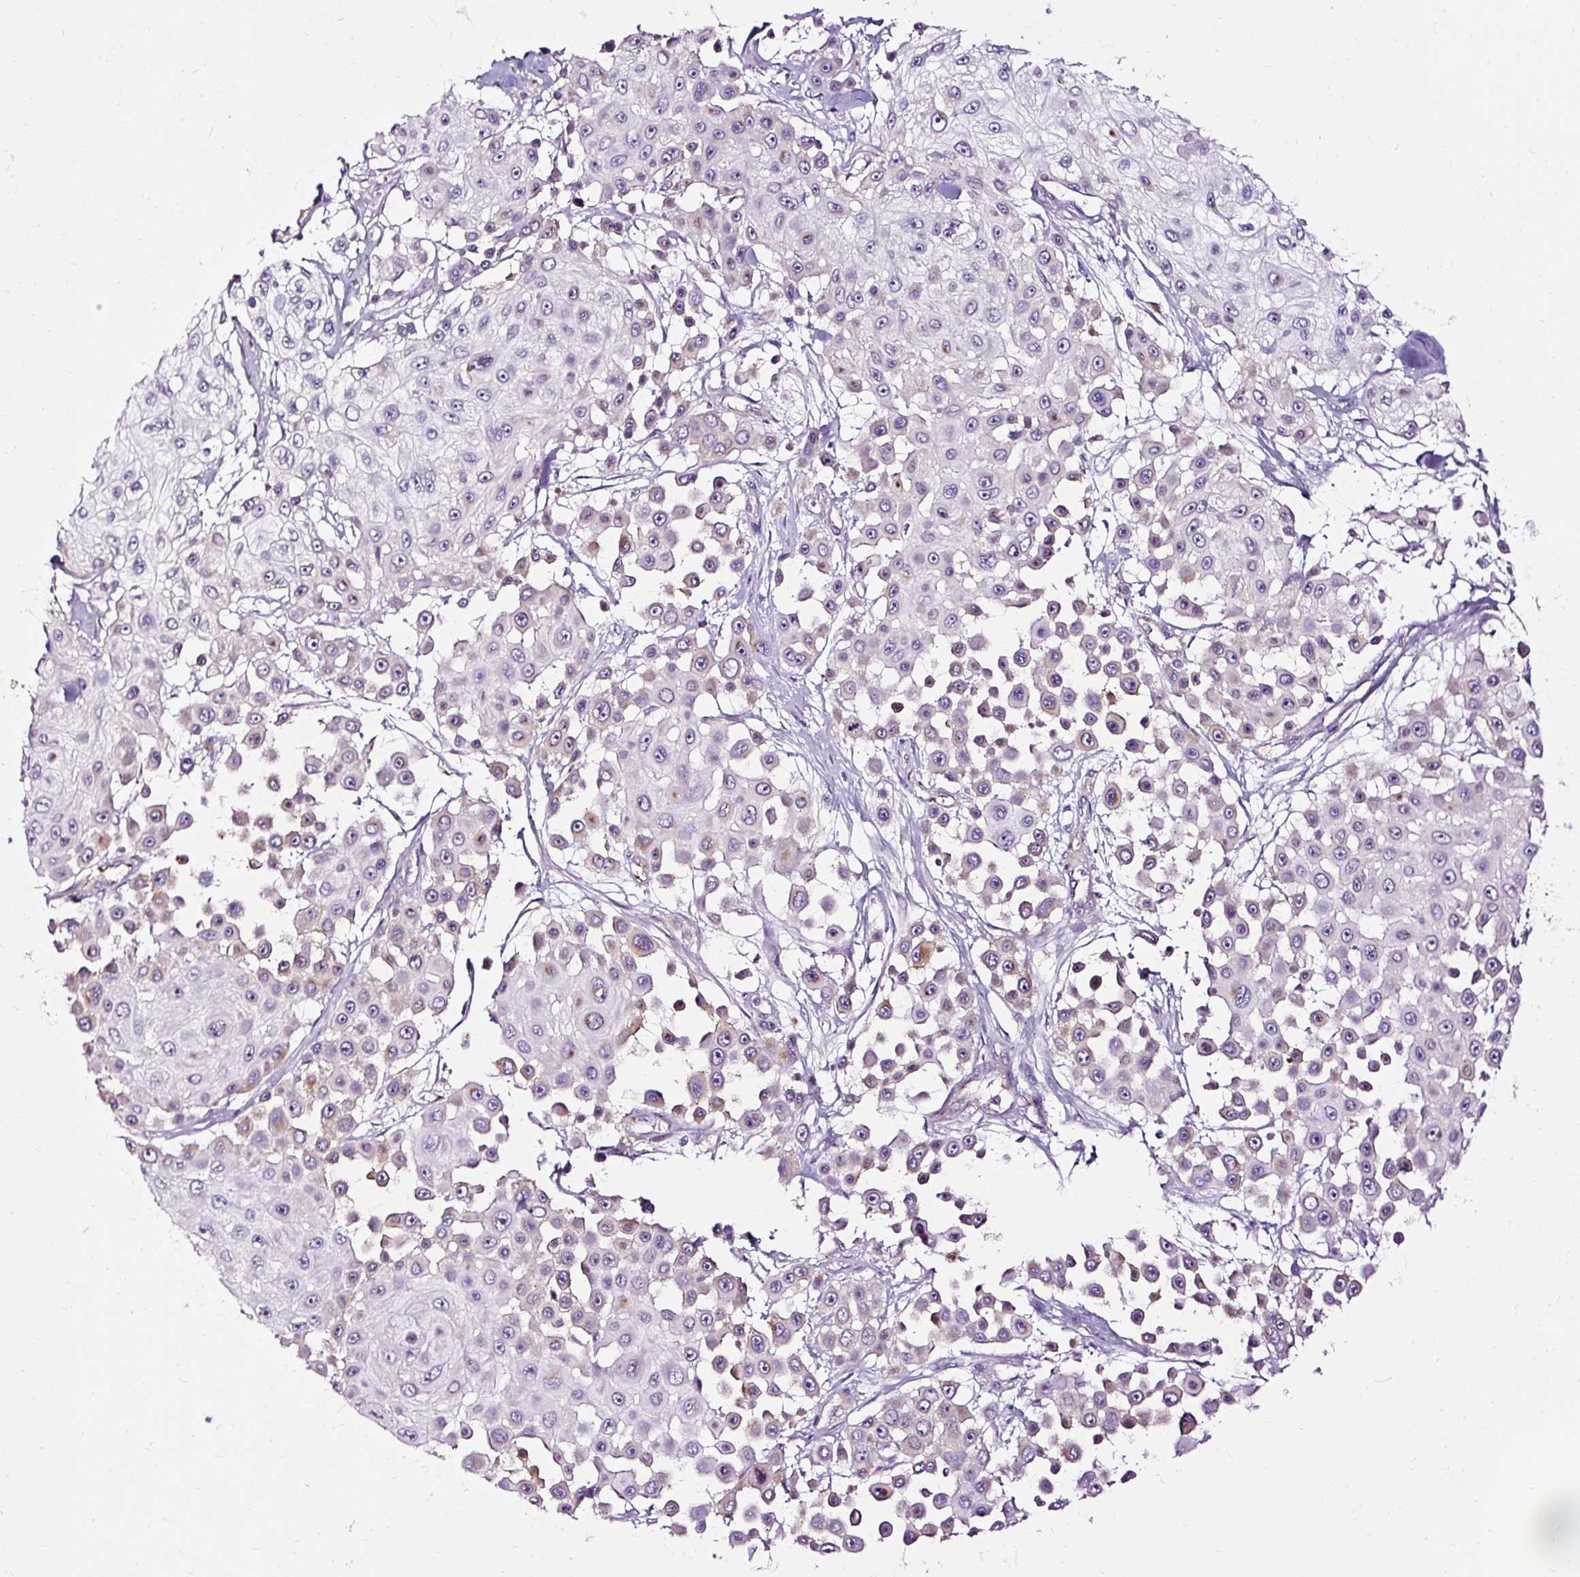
{"staining": {"intensity": "weak", "quantity": "<25%", "location": "cytoplasmic/membranous"}, "tissue": "skin cancer", "cell_type": "Tumor cells", "image_type": "cancer", "snomed": [{"axis": "morphology", "description": "Squamous cell carcinoma, NOS"}, {"axis": "topography", "description": "Skin"}], "caption": "Immunohistochemistry (IHC) of squamous cell carcinoma (skin) exhibits no positivity in tumor cells.", "gene": "SLC7A8", "patient": {"sex": "male", "age": 67}}